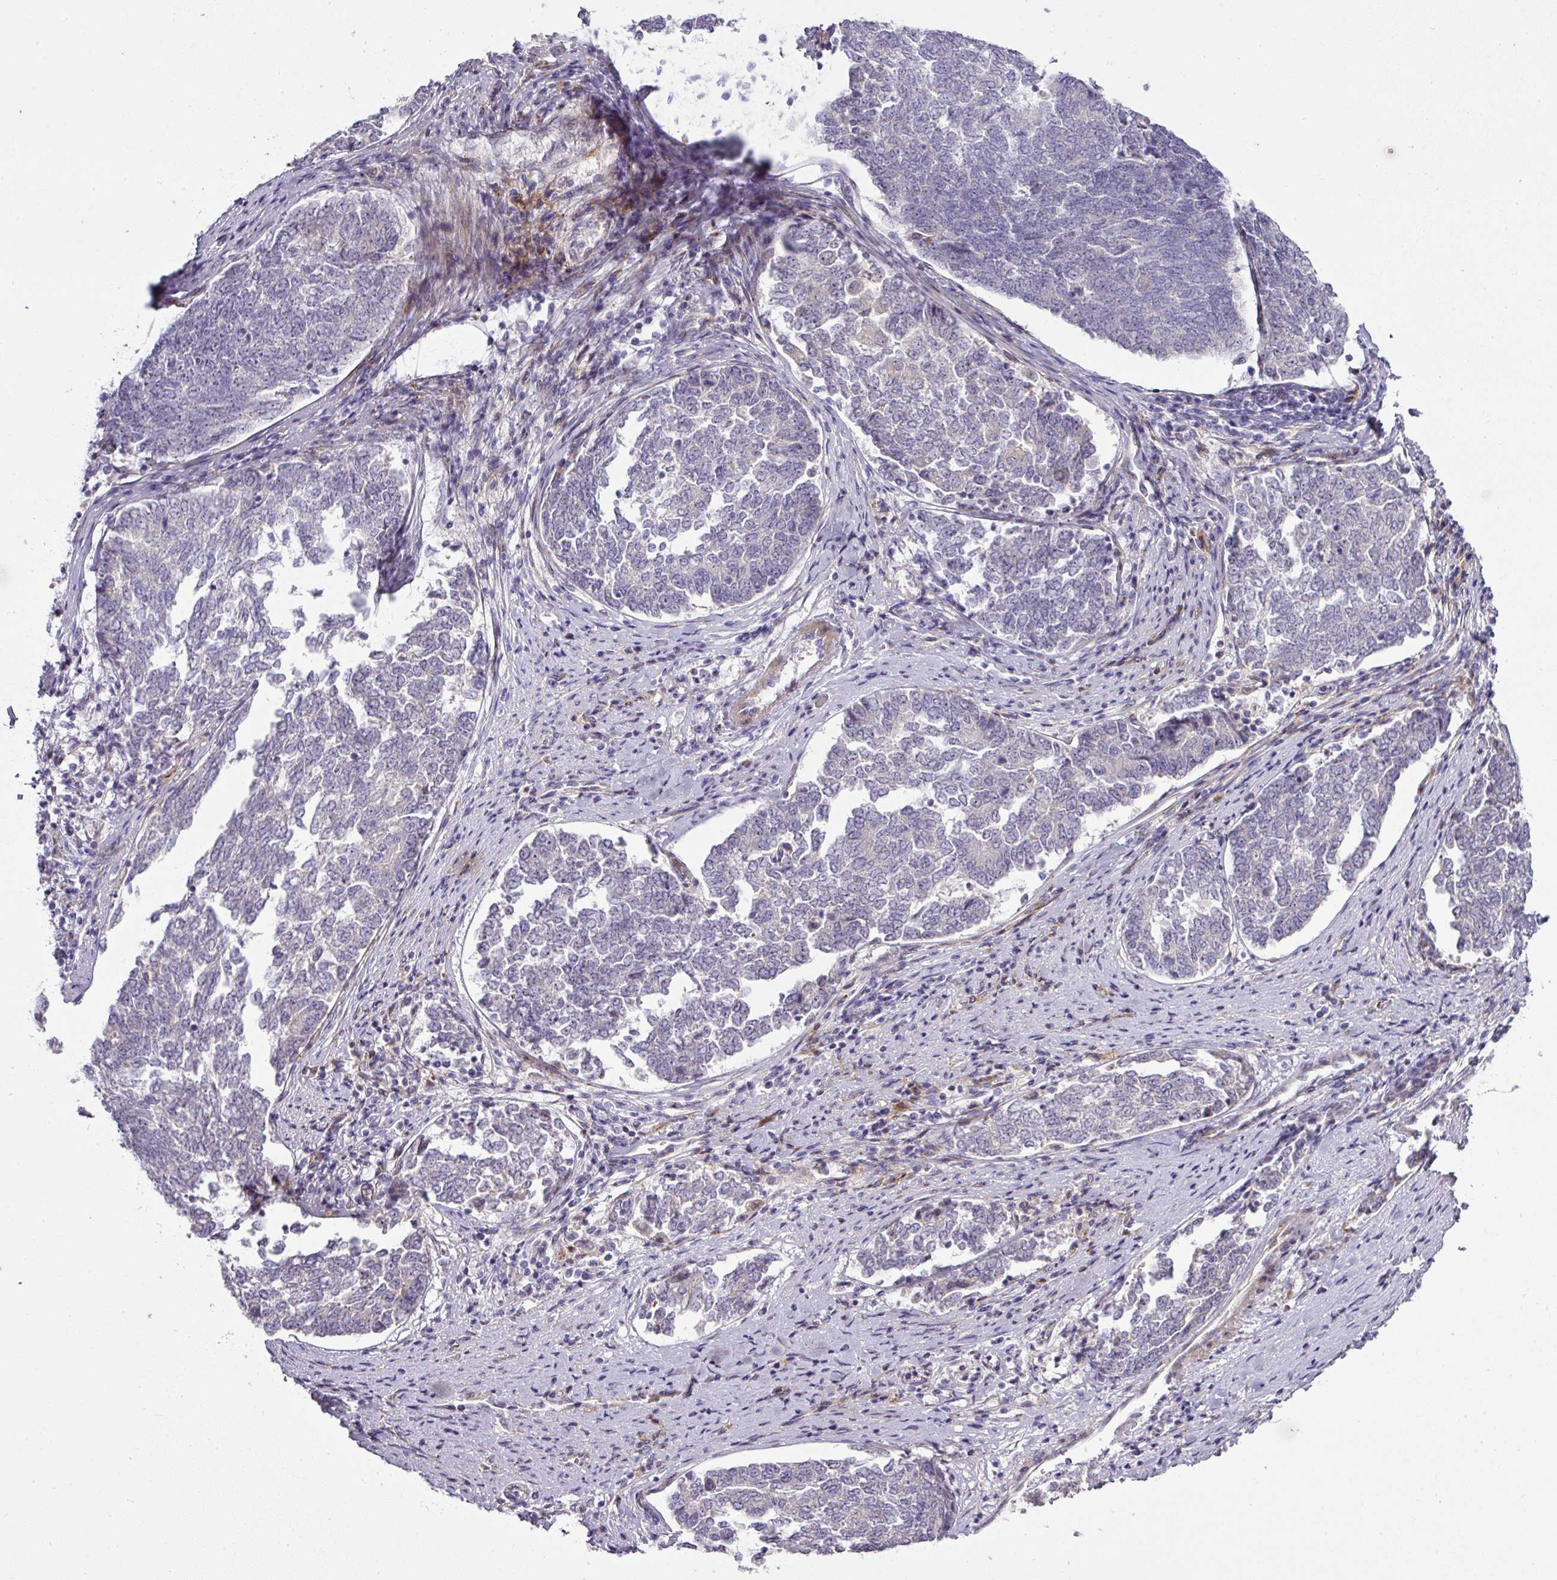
{"staining": {"intensity": "negative", "quantity": "none", "location": "none"}, "tissue": "endometrial cancer", "cell_type": "Tumor cells", "image_type": "cancer", "snomed": [{"axis": "morphology", "description": "Adenocarcinoma, NOS"}, {"axis": "topography", "description": "Endometrium"}], "caption": "Endometrial cancer was stained to show a protein in brown. There is no significant positivity in tumor cells.", "gene": "ATP6V1F", "patient": {"sex": "female", "age": 80}}